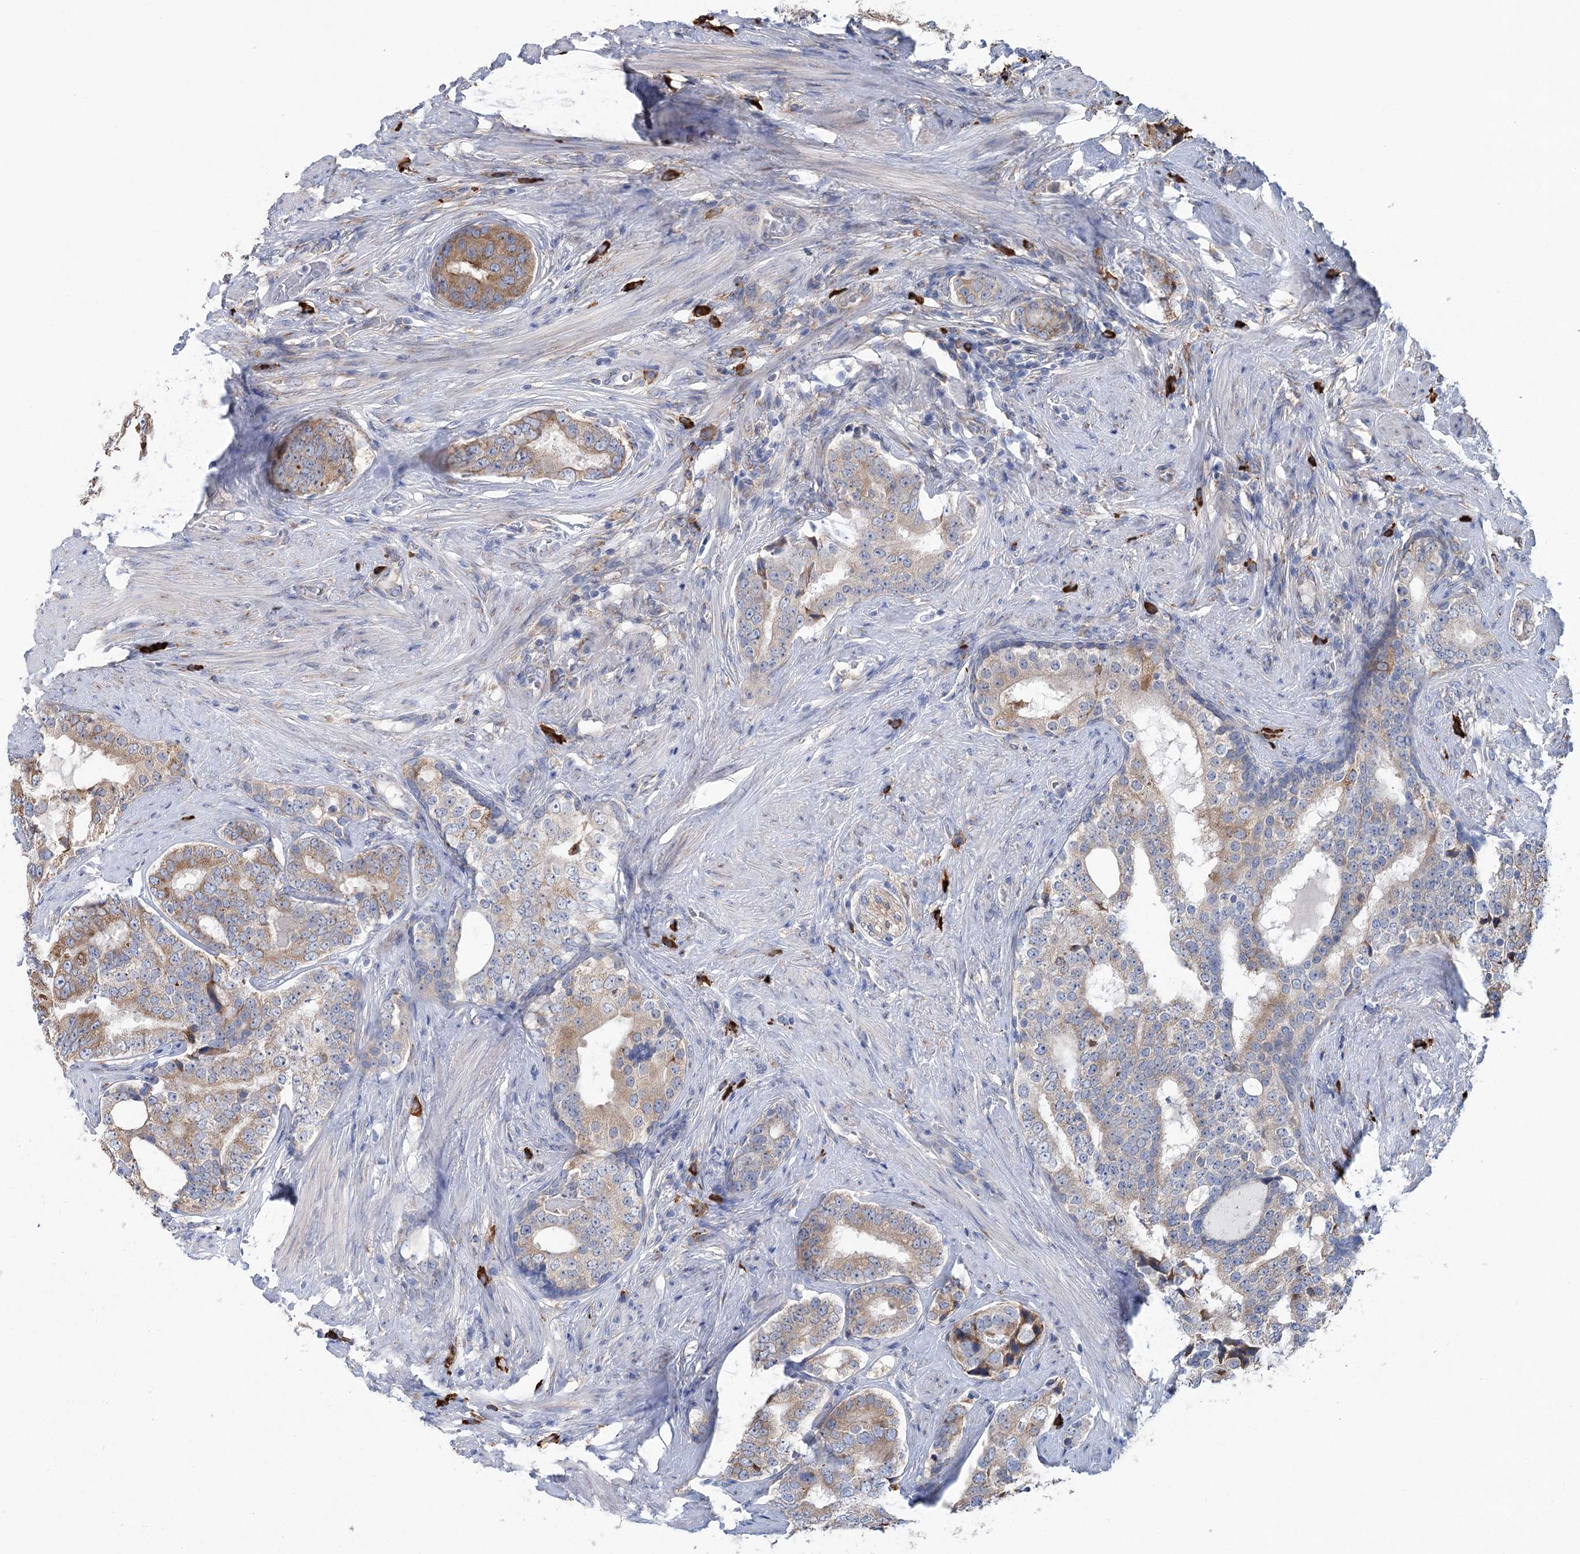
{"staining": {"intensity": "moderate", "quantity": "25%-75%", "location": "cytoplasmic/membranous"}, "tissue": "prostate cancer", "cell_type": "Tumor cells", "image_type": "cancer", "snomed": [{"axis": "morphology", "description": "Adenocarcinoma, High grade"}, {"axis": "topography", "description": "Prostate"}], "caption": "Protein expression by immunohistochemistry (IHC) reveals moderate cytoplasmic/membranous positivity in approximately 25%-75% of tumor cells in prostate cancer.", "gene": "METTL24", "patient": {"sex": "male", "age": 56}}